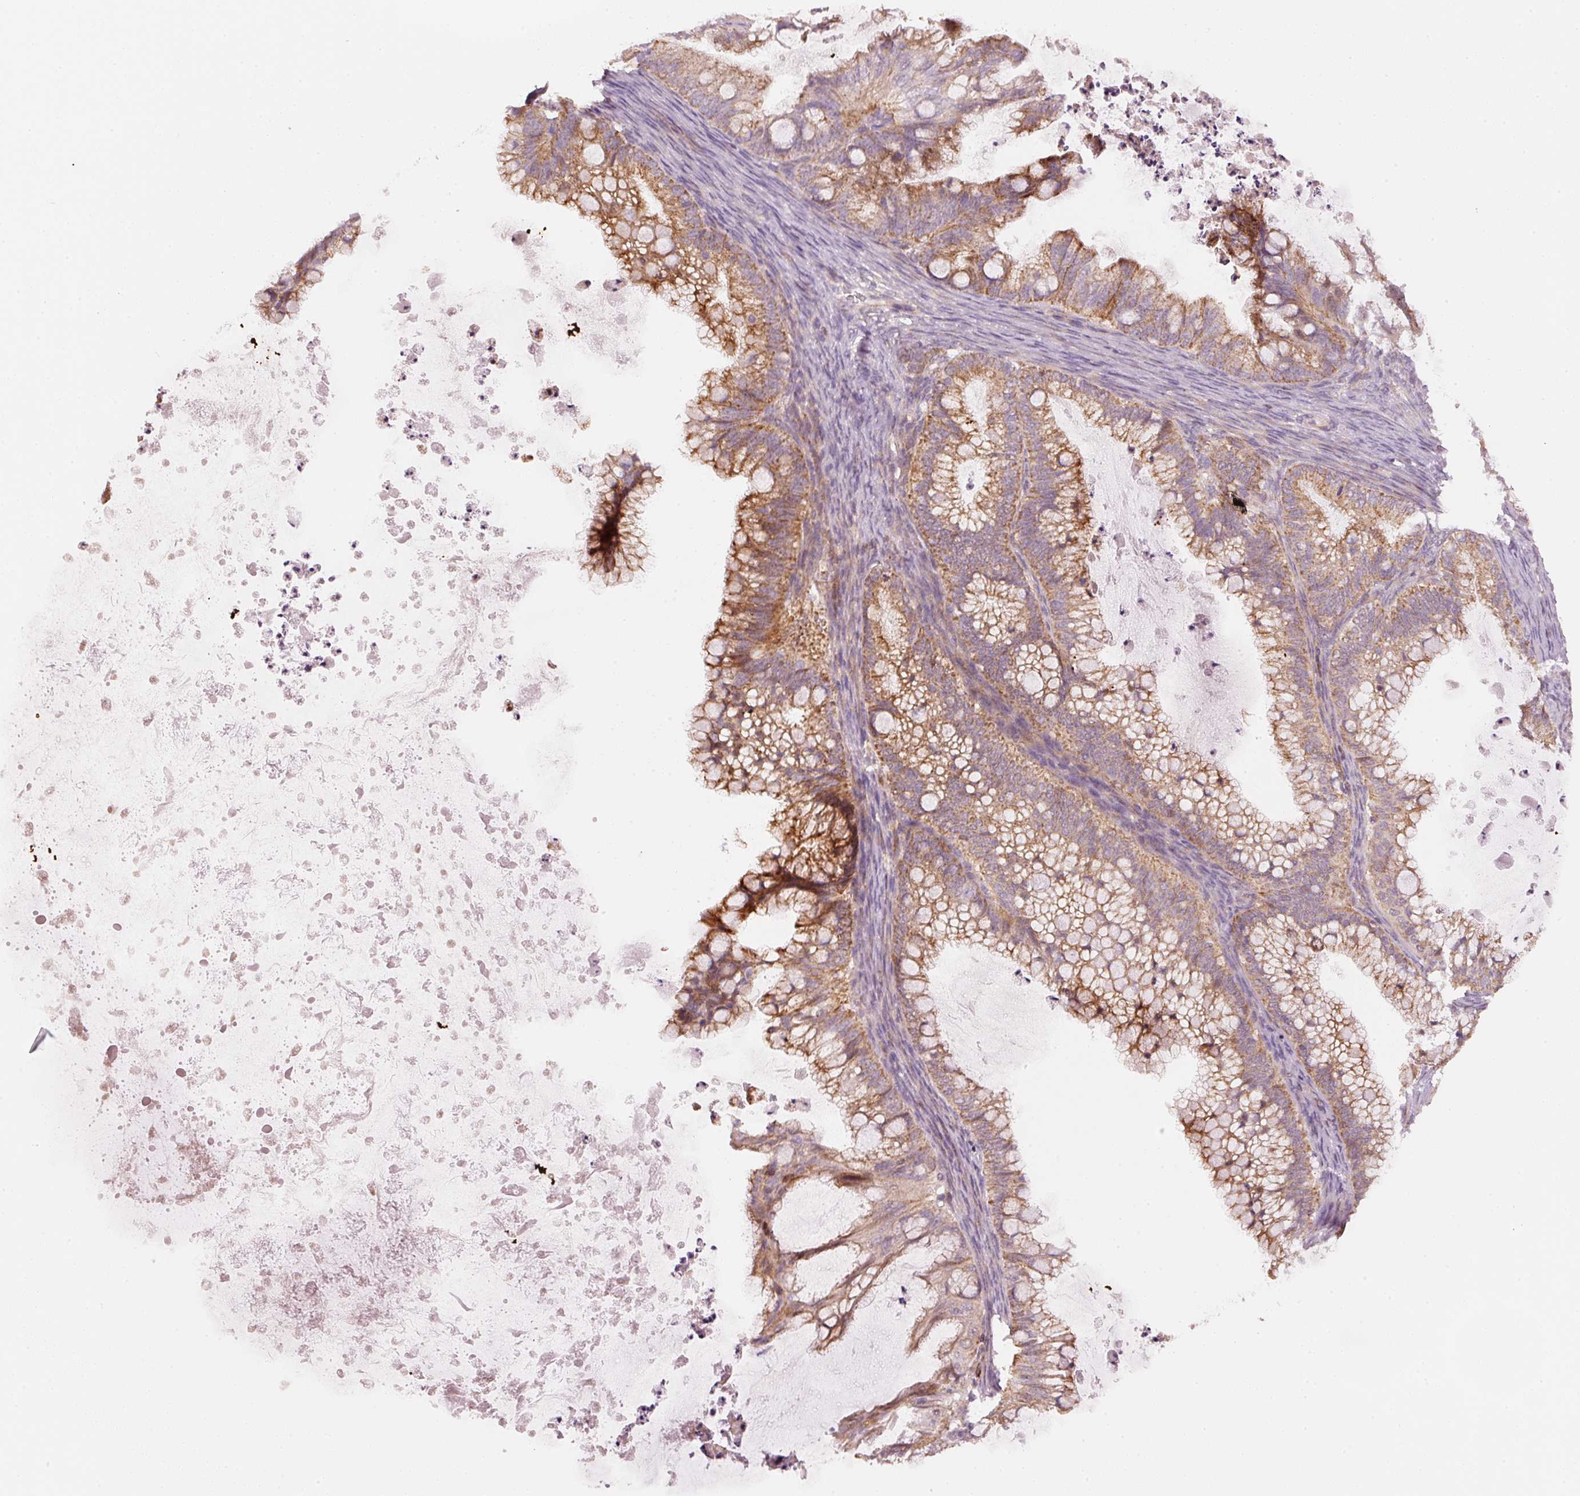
{"staining": {"intensity": "moderate", "quantity": ">75%", "location": "cytoplasmic/membranous"}, "tissue": "ovarian cancer", "cell_type": "Tumor cells", "image_type": "cancer", "snomed": [{"axis": "morphology", "description": "Cystadenocarcinoma, mucinous, NOS"}, {"axis": "topography", "description": "Ovary"}], "caption": "Immunohistochemistry (IHC) micrograph of ovarian cancer stained for a protein (brown), which shows medium levels of moderate cytoplasmic/membranous positivity in about >75% of tumor cells.", "gene": "ARHGAP22", "patient": {"sex": "female", "age": 35}}